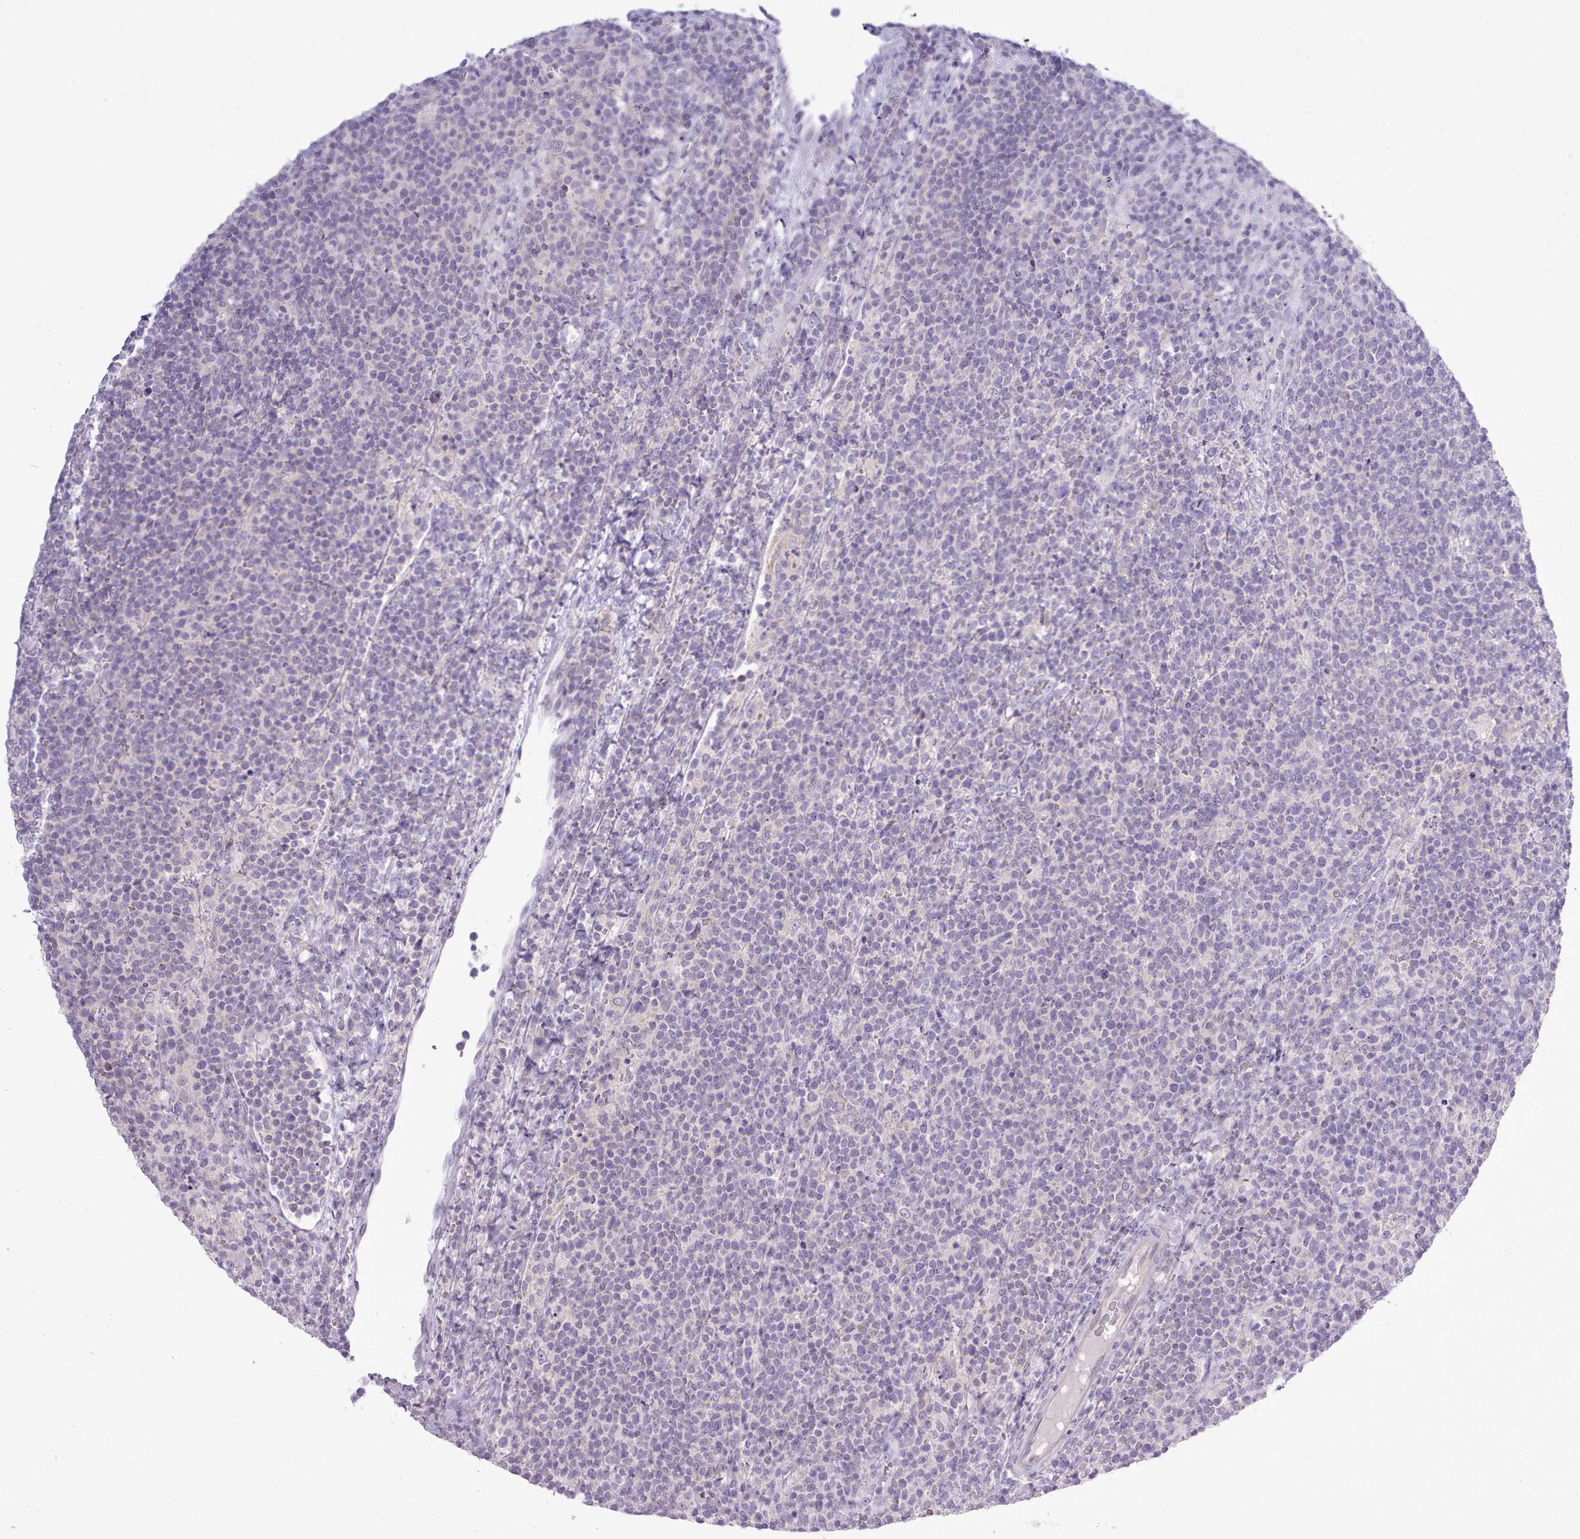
{"staining": {"intensity": "negative", "quantity": "none", "location": "none"}, "tissue": "lymphoma", "cell_type": "Tumor cells", "image_type": "cancer", "snomed": [{"axis": "morphology", "description": "Malignant lymphoma, non-Hodgkin's type, High grade"}, {"axis": "topography", "description": "Lymph node"}], "caption": "The photomicrograph shows no staining of tumor cells in lymphoma. The staining was performed using DAB to visualize the protein expression in brown, while the nuclei were stained in blue with hematoxylin (Magnification: 20x).", "gene": "BDKRB2", "patient": {"sex": "male", "age": 61}}